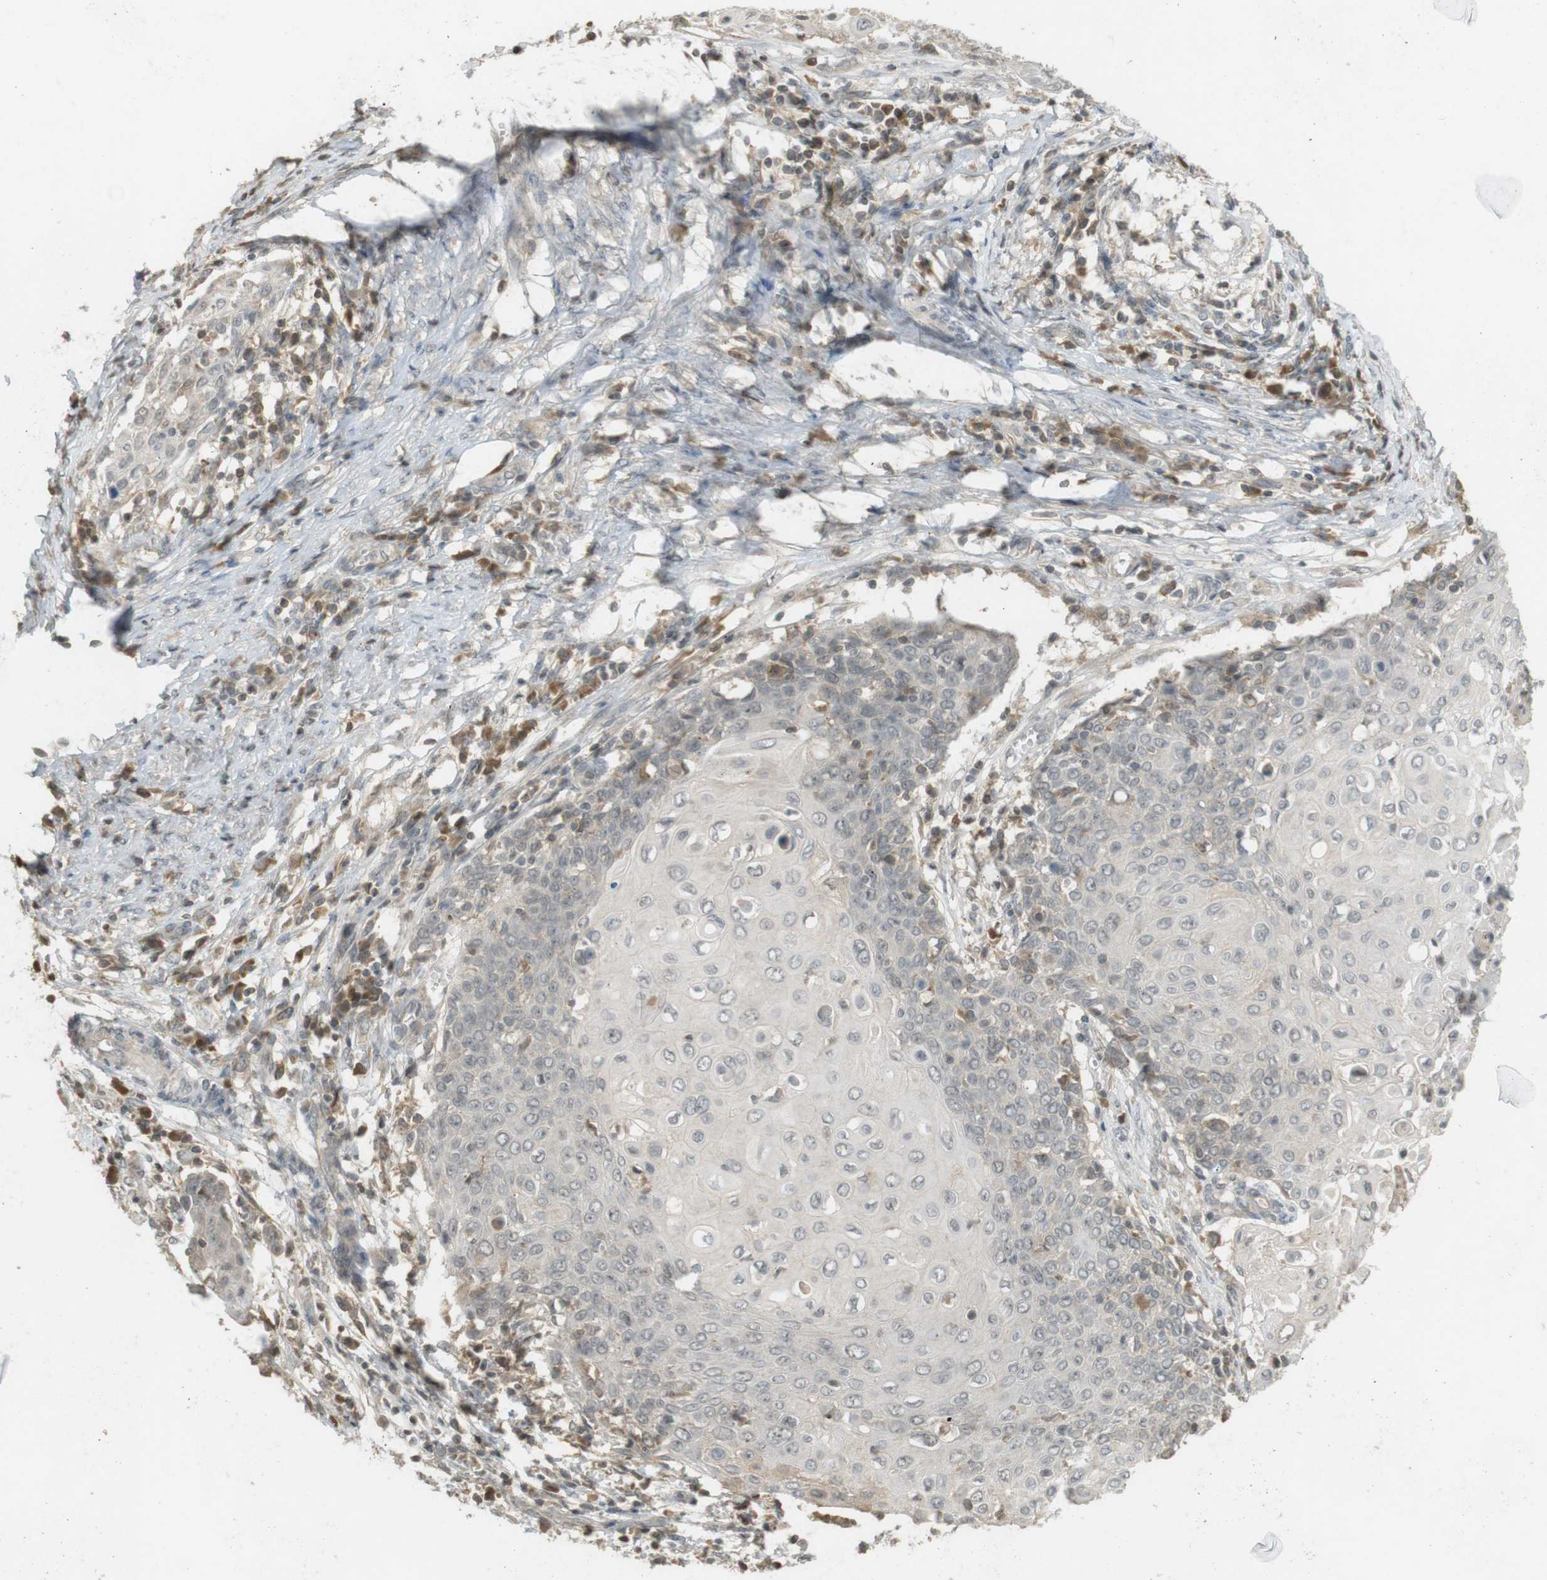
{"staining": {"intensity": "negative", "quantity": "none", "location": "none"}, "tissue": "cervical cancer", "cell_type": "Tumor cells", "image_type": "cancer", "snomed": [{"axis": "morphology", "description": "Squamous cell carcinoma, NOS"}, {"axis": "topography", "description": "Cervix"}], "caption": "Immunohistochemical staining of human cervical squamous cell carcinoma reveals no significant expression in tumor cells.", "gene": "SRR", "patient": {"sex": "female", "age": 39}}